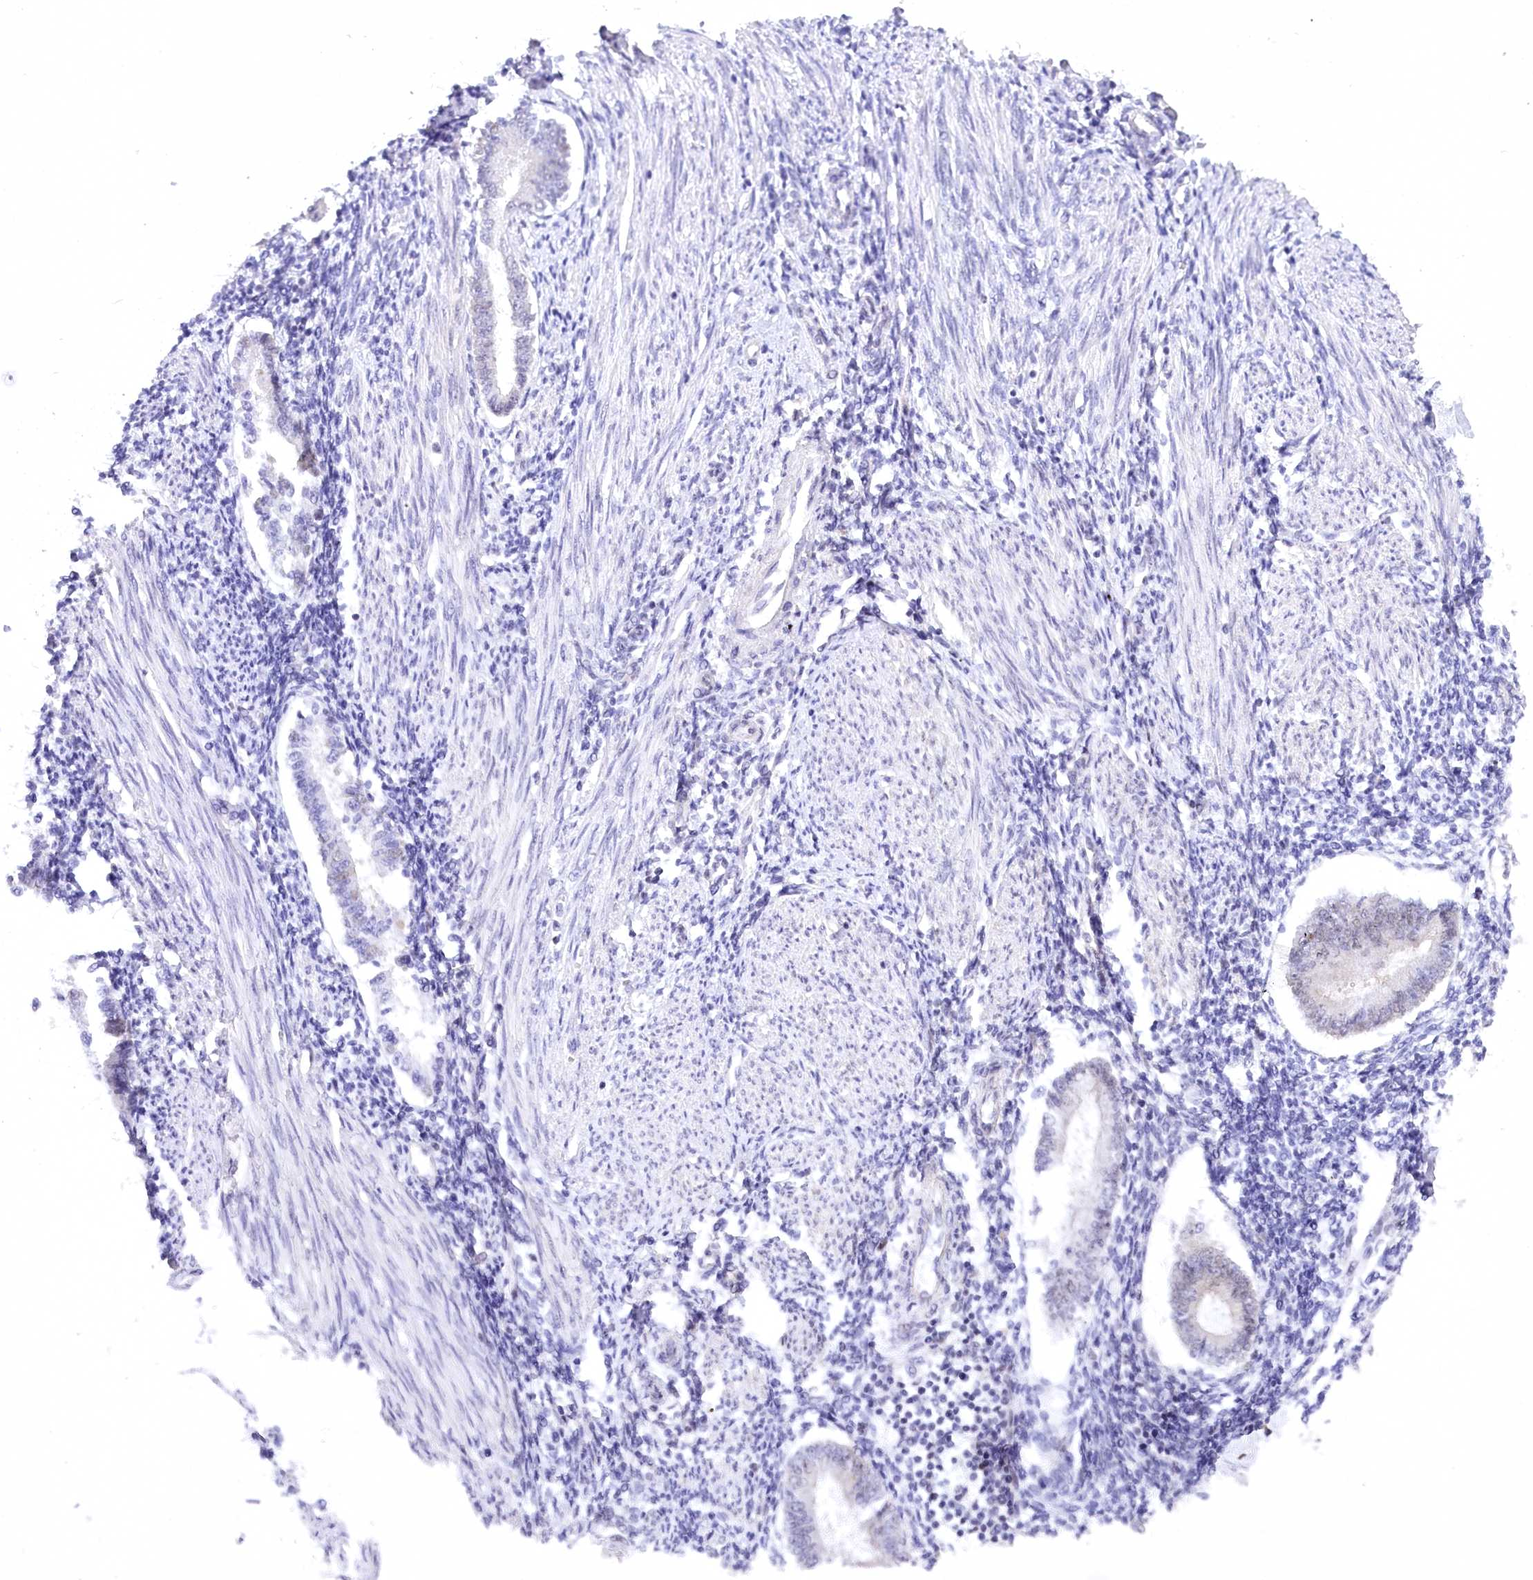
{"staining": {"intensity": "negative", "quantity": "none", "location": "none"}, "tissue": "endometrium", "cell_type": "Cells in endometrial stroma", "image_type": "normal", "snomed": [{"axis": "morphology", "description": "Normal tissue, NOS"}, {"axis": "topography", "description": "Uterus"}, {"axis": "topography", "description": "Endometrium"}], "caption": "IHC photomicrograph of normal human endometrium stained for a protein (brown), which reveals no expression in cells in endometrial stroma.", "gene": "HNRNPA0", "patient": {"sex": "female", "age": 48}}